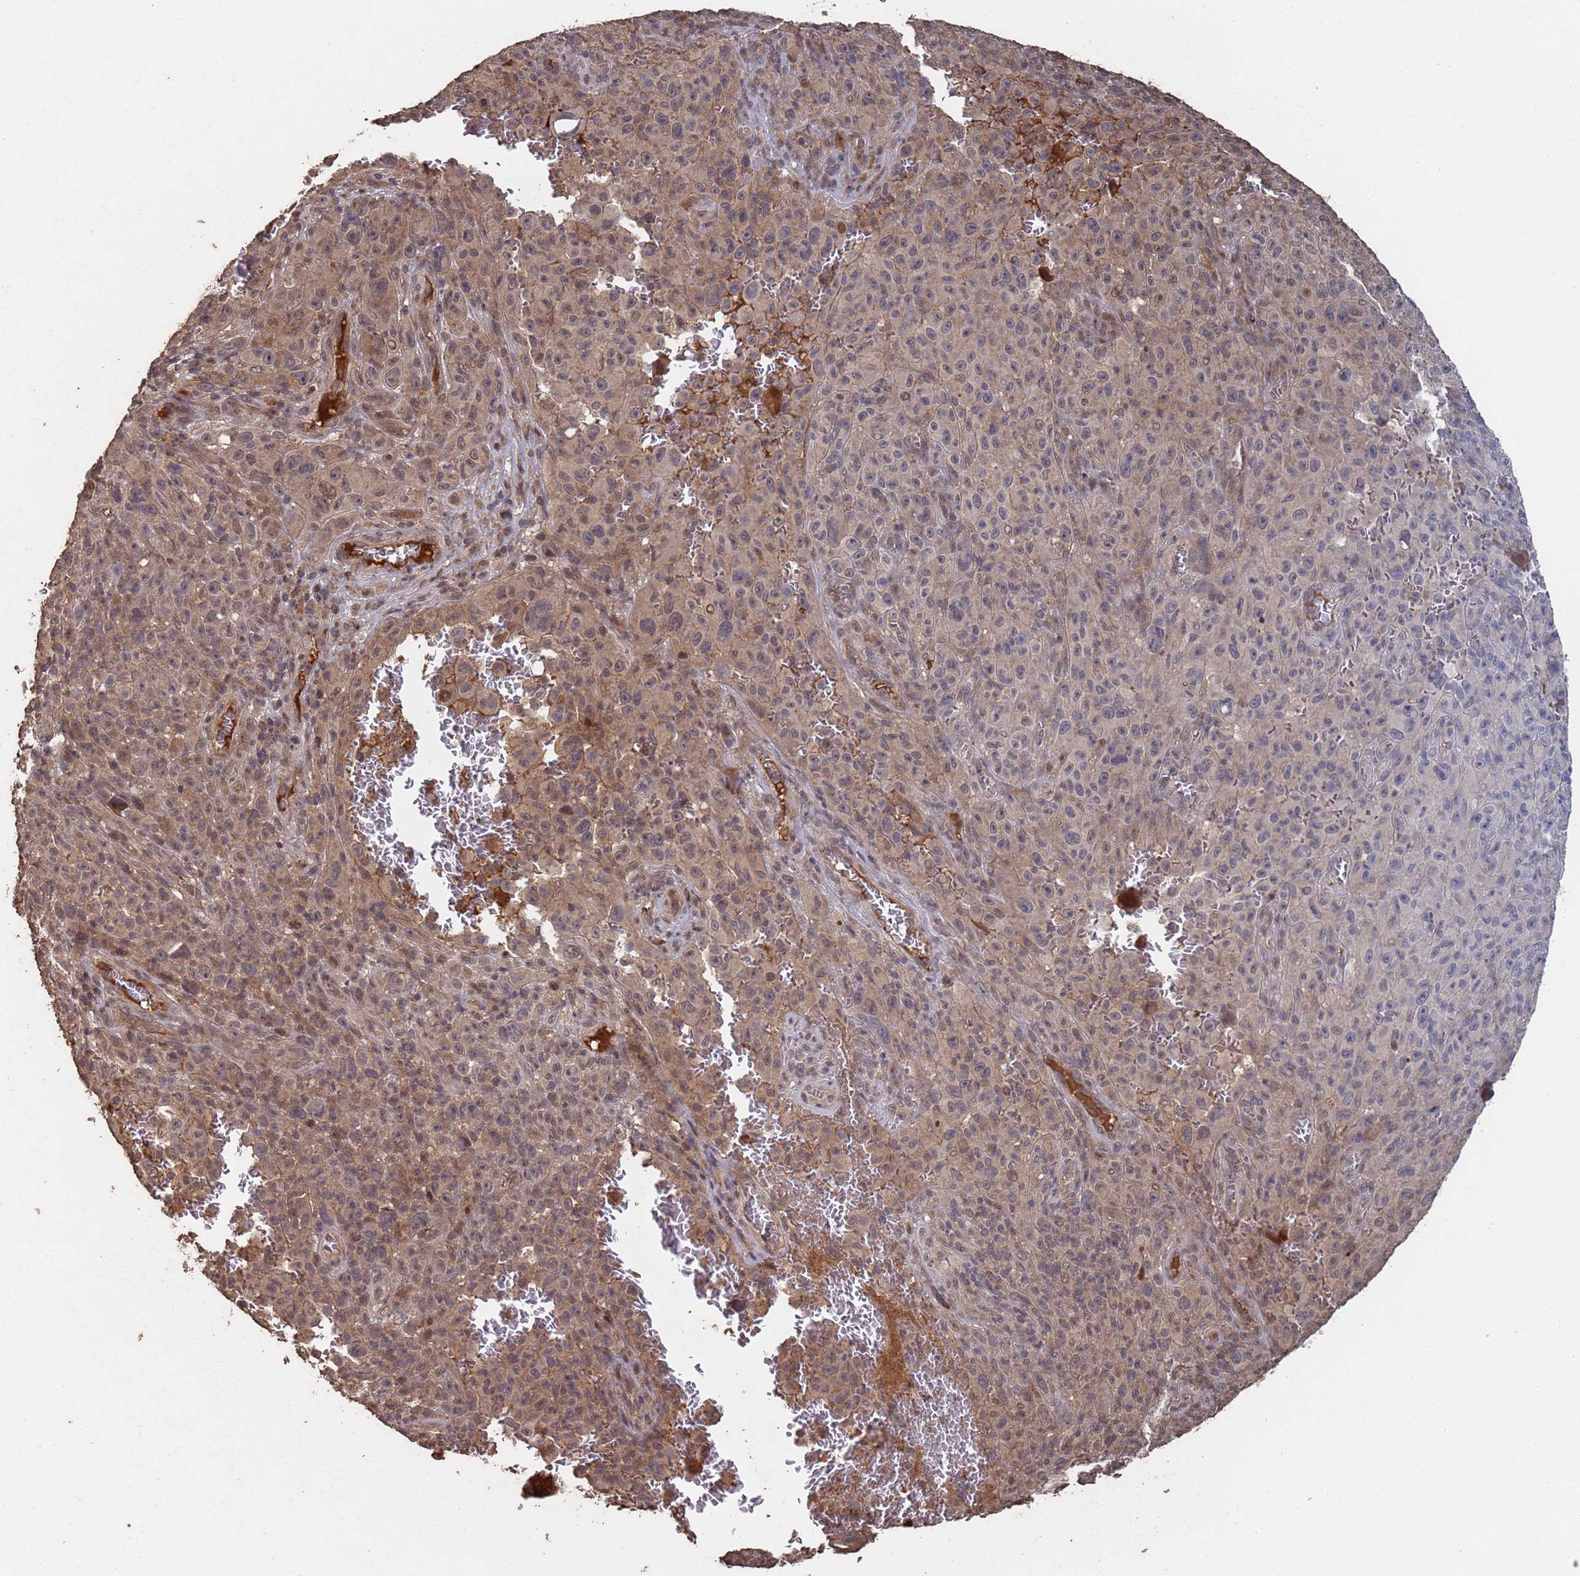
{"staining": {"intensity": "moderate", "quantity": "25%-75%", "location": "cytoplasmic/membranous,nuclear"}, "tissue": "melanoma", "cell_type": "Tumor cells", "image_type": "cancer", "snomed": [{"axis": "morphology", "description": "Malignant melanoma, NOS"}, {"axis": "topography", "description": "Skin"}], "caption": "Human malignant melanoma stained for a protein (brown) demonstrates moderate cytoplasmic/membranous and nuclear positive staining in approximately 25%-75% of tumor cells.", "gene": "FRAT1", "patient": {"sex": "female", "age": 82}}